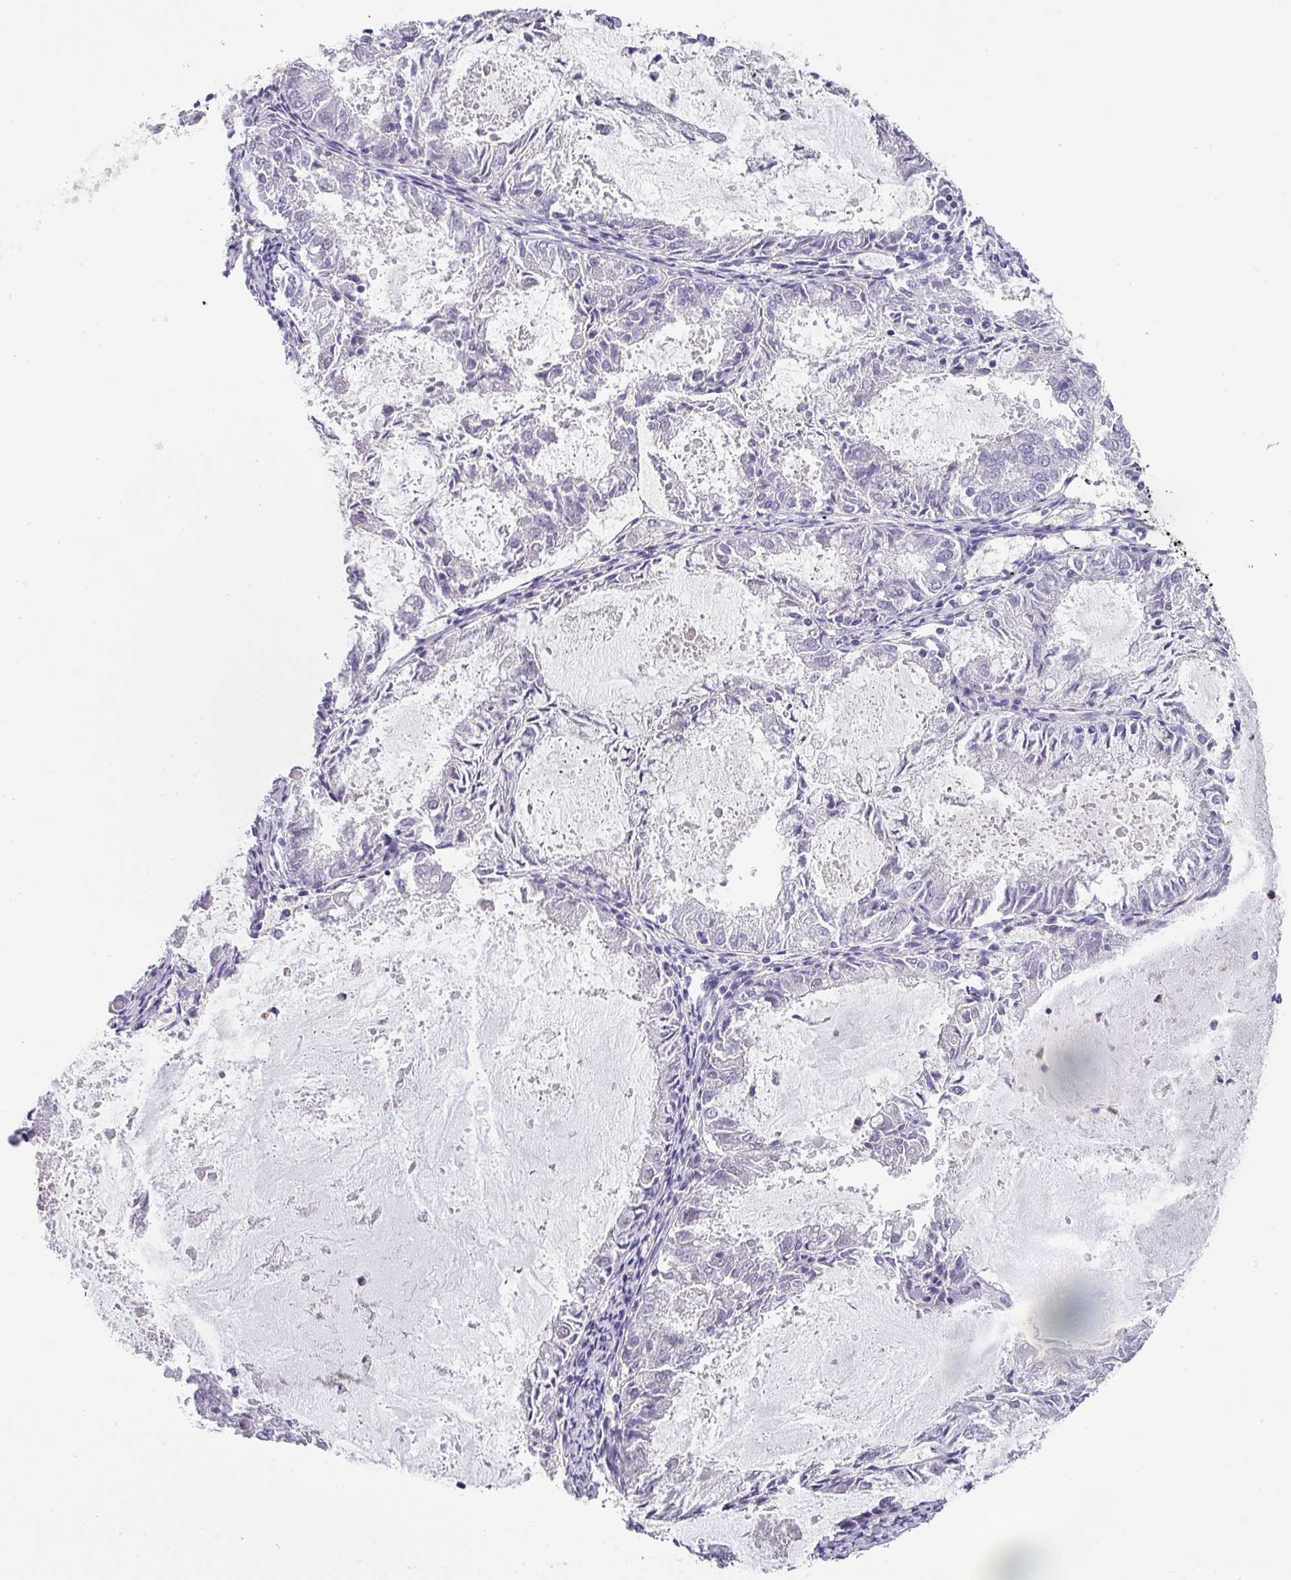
{"staining": {"intensity": "negative", "quantity": "none", "location": "none"}, "tissue": "endometrial cancer", "cell_type": "Tumor cells", "image_type": "cancer", "snomed": [{"axis": "morphology", "description": "Adenocarcinoma, NOS"}, {"axis": "topography", "description": "Endometrium"}], "caption": "Tumor cells are negative for brown protein staining in endometrial adenocarcinoma.", "gene": "BTLA", "patient": {"sex": "female", "age": 57}}